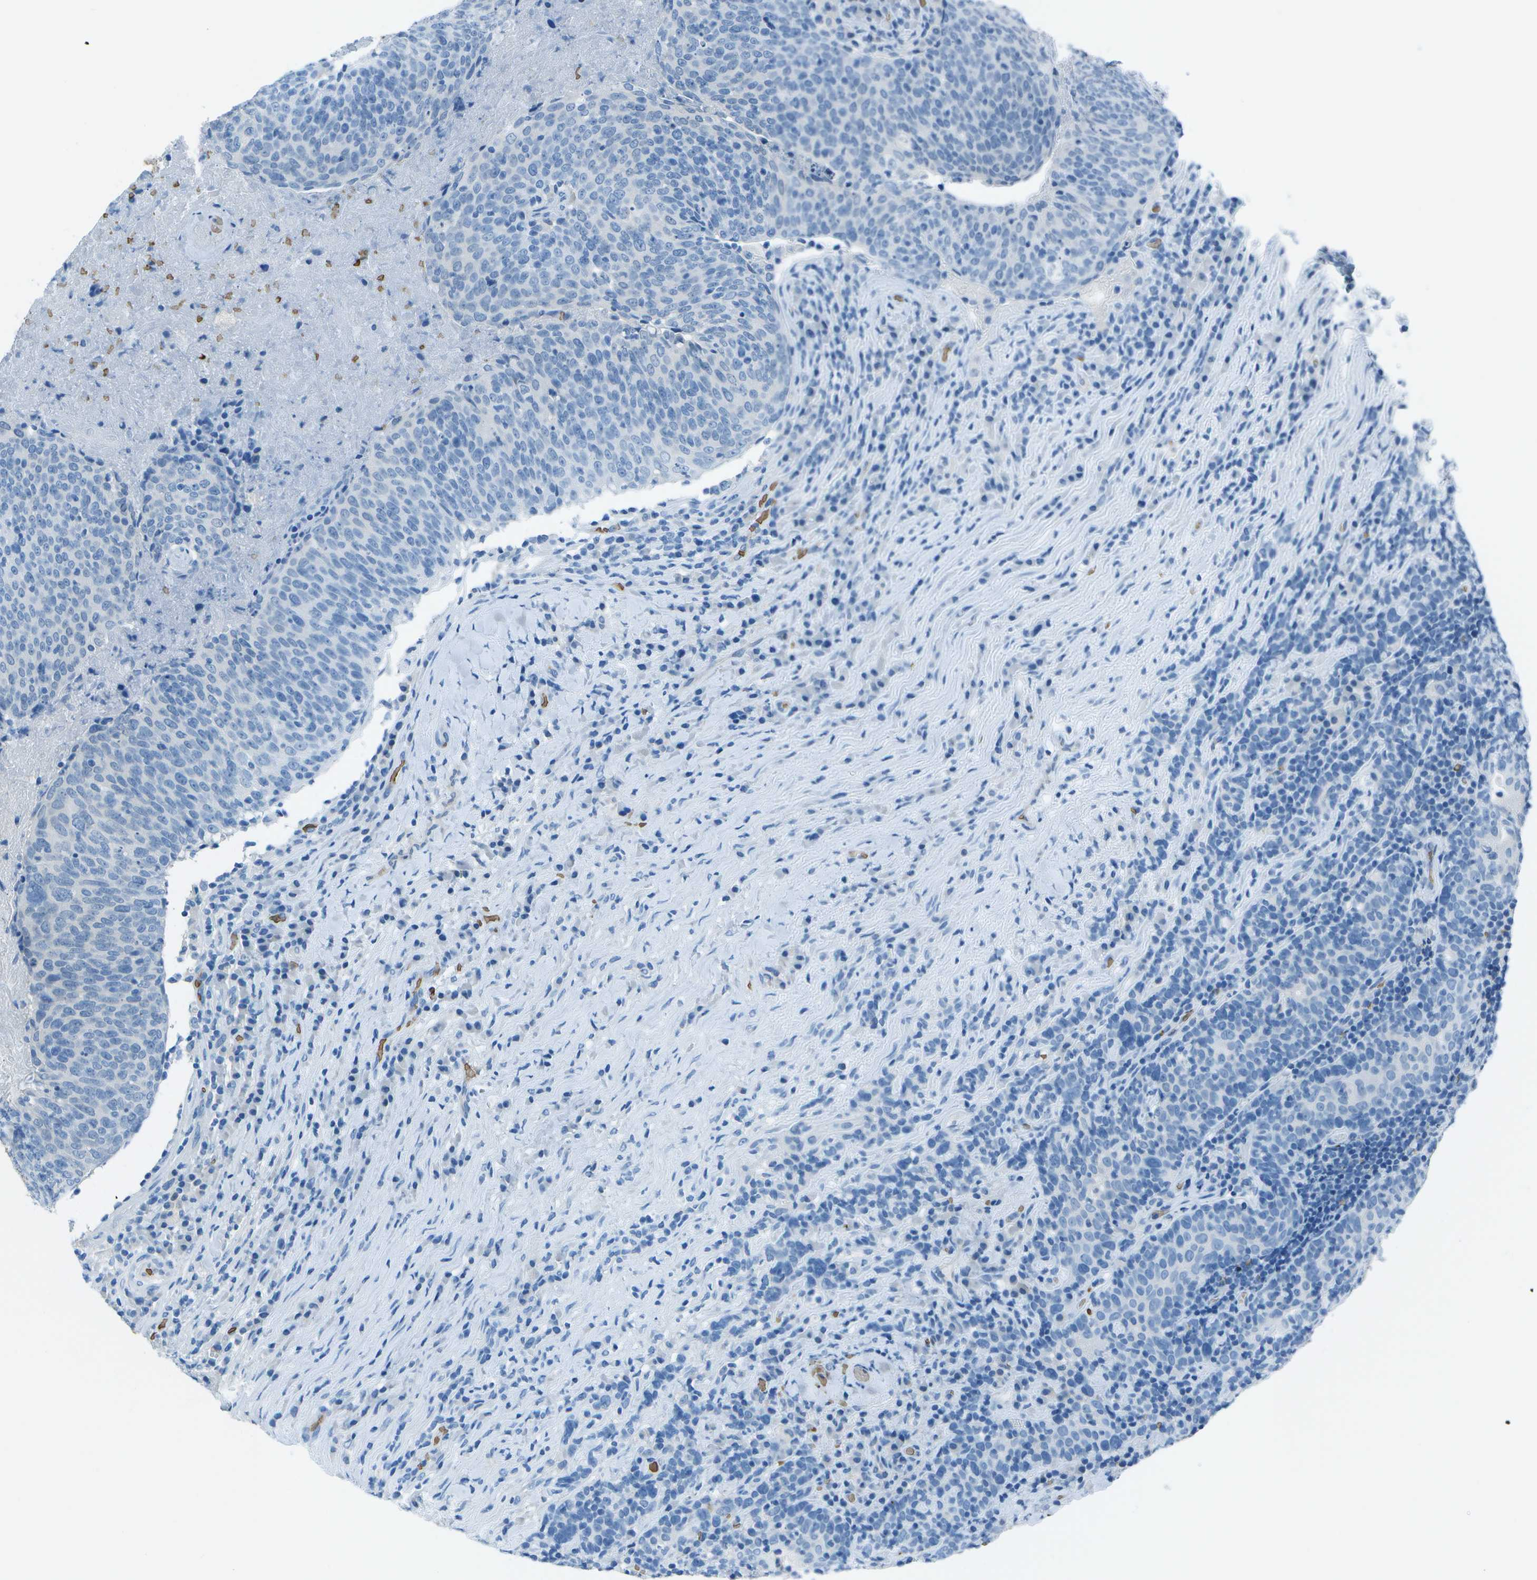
{"staining": {"intensity": "negative", "quantity": "none", "location": "none"}, "tissue": "head and neck cancer", "cell_type": "Tumor cells", "image_type": "cancer", "snomed": [{"axis": "morphology", "description": "Squamous cell carcinoma, NOS"}, {"axis": "morphology", "description": "Squamous cell carcinoma, metastatic, NOS"}, {"axis": "topography", "description": "Lymph node"}, {"axis": "topography", "description": "Head-Neck"}], "caption": "A high-resolution micrograph shows IHC staining of head and neck metastatic squamous cell carcinoma, which demonstrates no significant expression in tumor cells.", "gene": "ASL", "patient": {"sex": "male", "age": 62}}